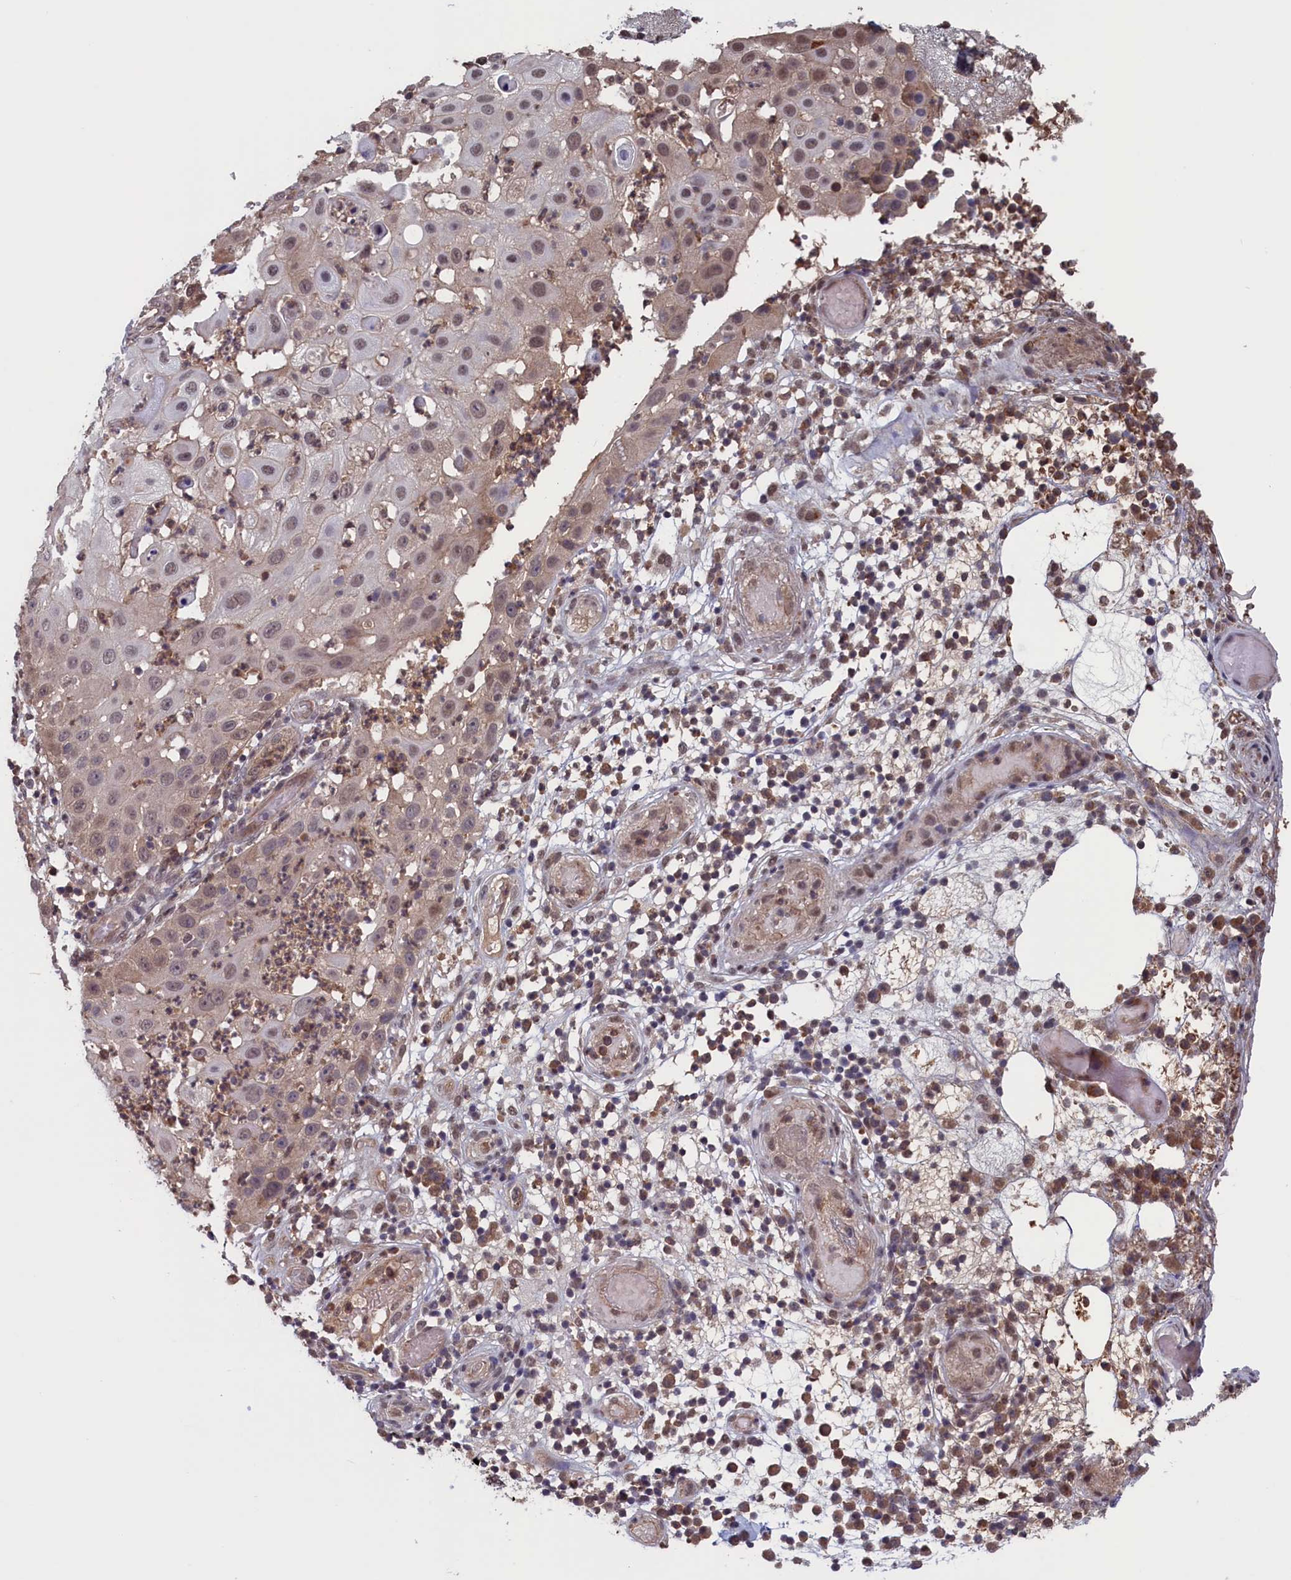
{"staining": {"intensity": "weak", "quantity": "25%-75%", "location": "nuclear"}, "tissue": "skin cancer", "cell_type": "Tumor cells", "image_type": "cancer", "snomed": [{"axis": "morphology", "description": "Squamous cell carcinoma, NOS"}, {"axis": "topography", "description": "Skin"}], "caption": "A brown stain labels weak nuclear expression of a protein in human skin cancer tumor cells.", "gene": "PLP2", "patient": {"sex": "female", "age": 44}}